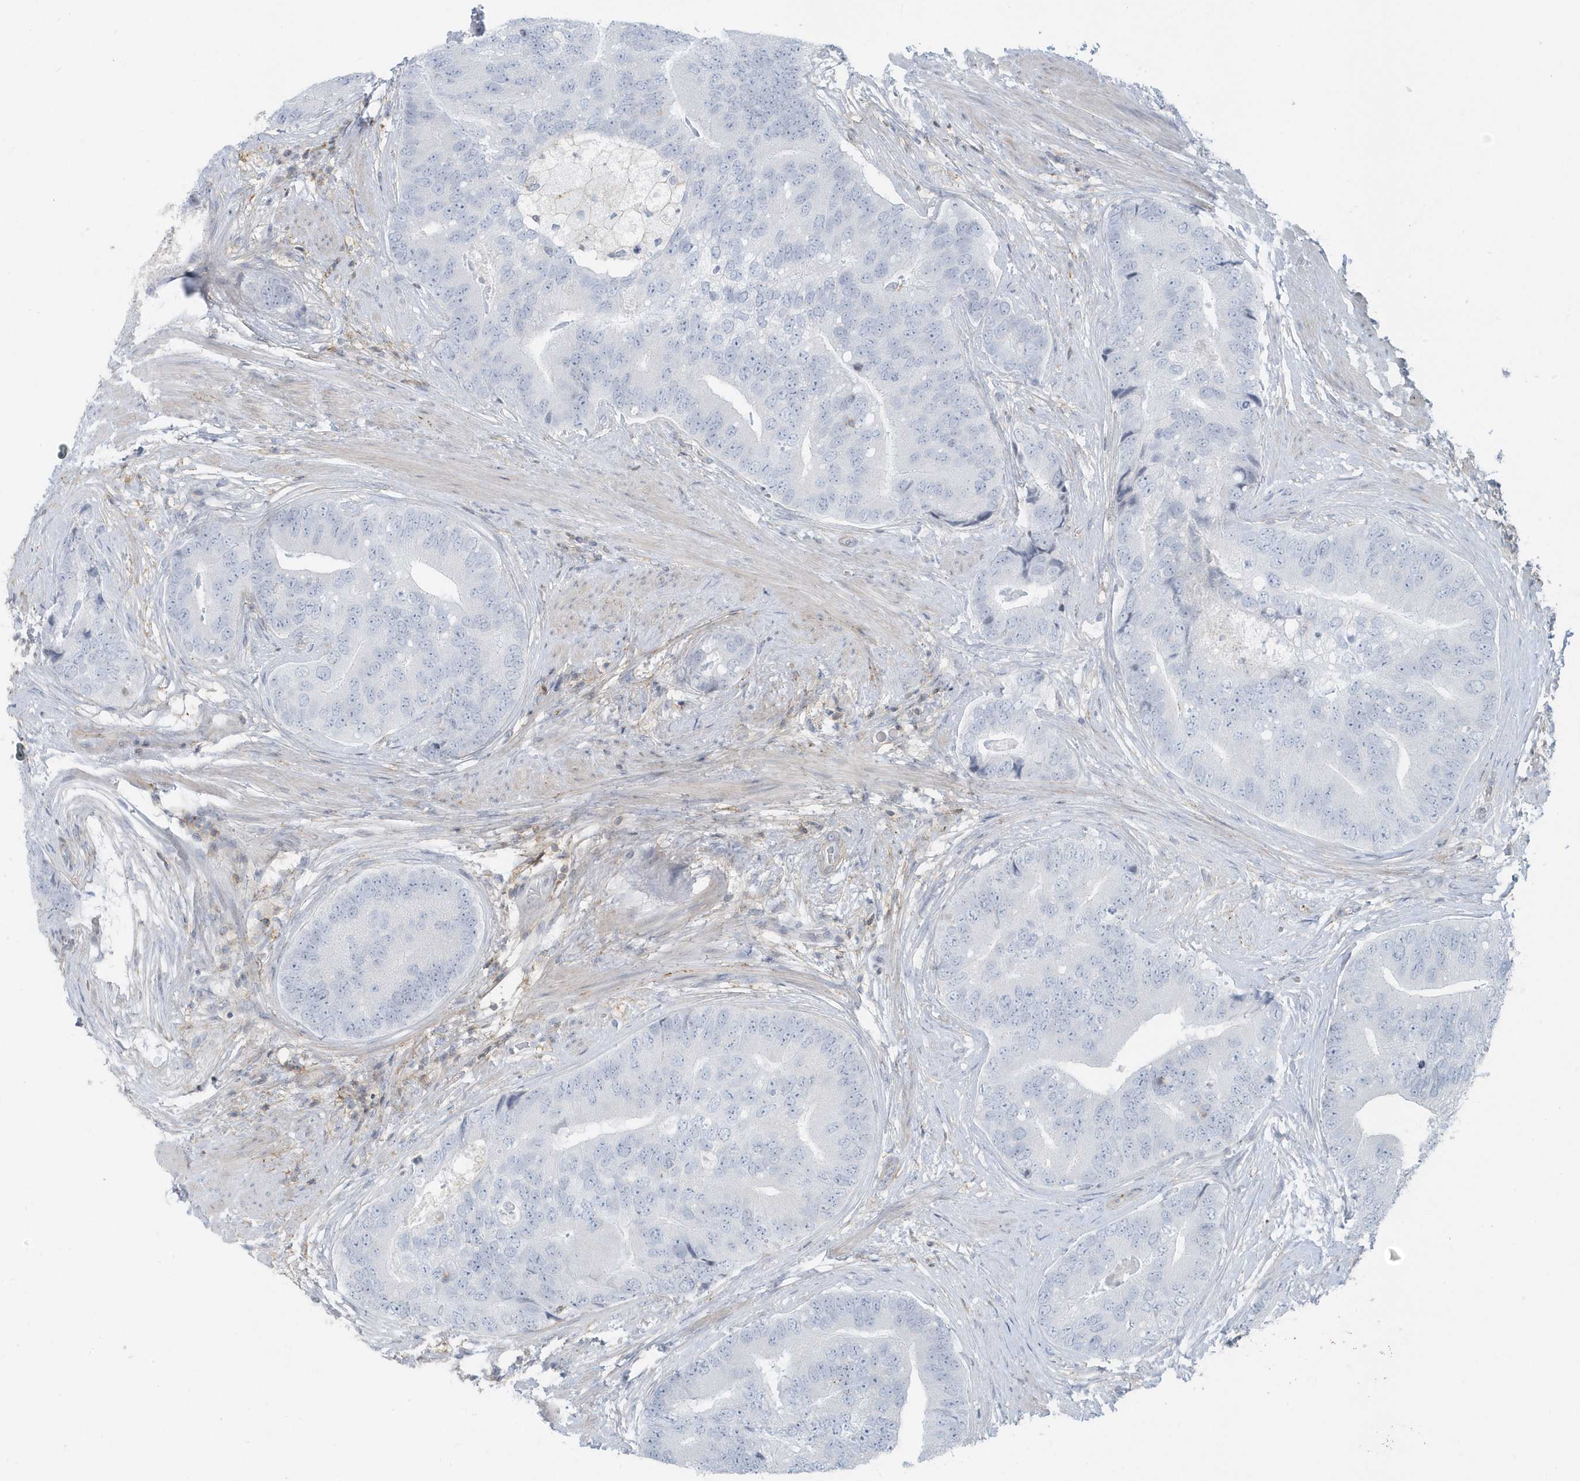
{"staining": {"intensity": "negative", "quantity": "none", "location": "none"}, "tissue": "prostate cancer", "cell_type": "Tumor cells", "image_type": "cancer", "snomed": [{"axis": "morphology", "description": "Adenocarcinoma, High grade"}, {"axis": "topography", "description": "Prostate"}], "caption": "Image shows no significant protein expression in tumor cells of prostate cancer (high-grade adenocarcinoma). The staining is performed using DAB (3,3'-diaminobenzidine) brown chromogen with nuclei counter-stained in using hematoxylin.", "gene": "CACNB2", "patient": {"sex": "male", "age": 70}}